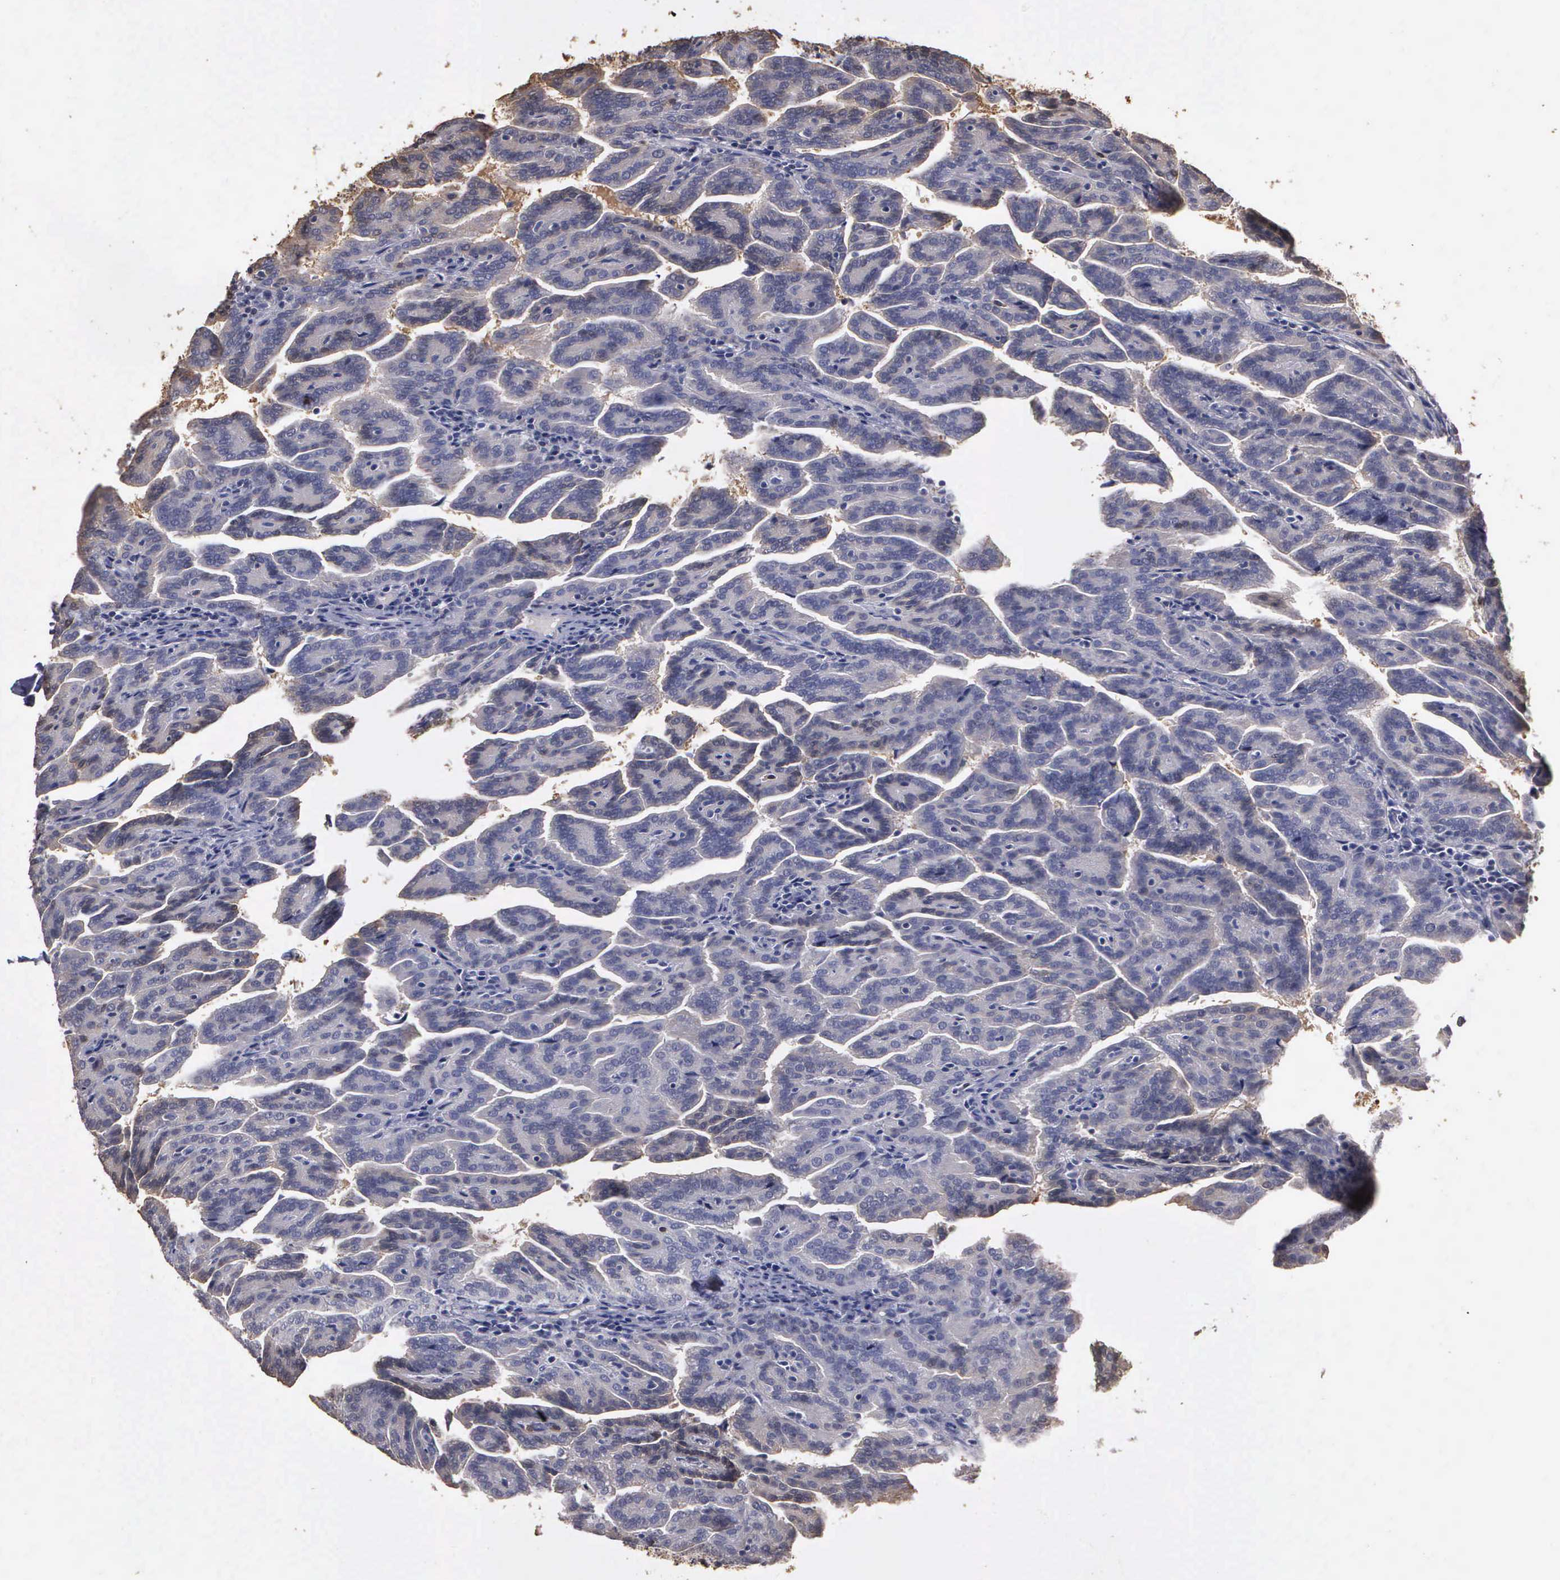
{"staining": {"intensity": "negative", "quantity": "none", "location": "none"}, "tissue": "renal cancer", "cell_type": "Tumor cells", "image_type": "cancer", "snomed": [{"axis": "morphology", "description": "Adenocarcinoma, NOS"}, {"axis": "topography", "description": "Kidney"}], "caption": "Immunohistochemistry (IHC) histopathology image of neoplastic tissue: human renal adenocarcinoma stained with DAB shows no significant protein staining in tumor cells. (IHC, brightfield microscopy, high magnification).", "gene": "ENO3", "patient": {"sex": "male", "age": 61}}